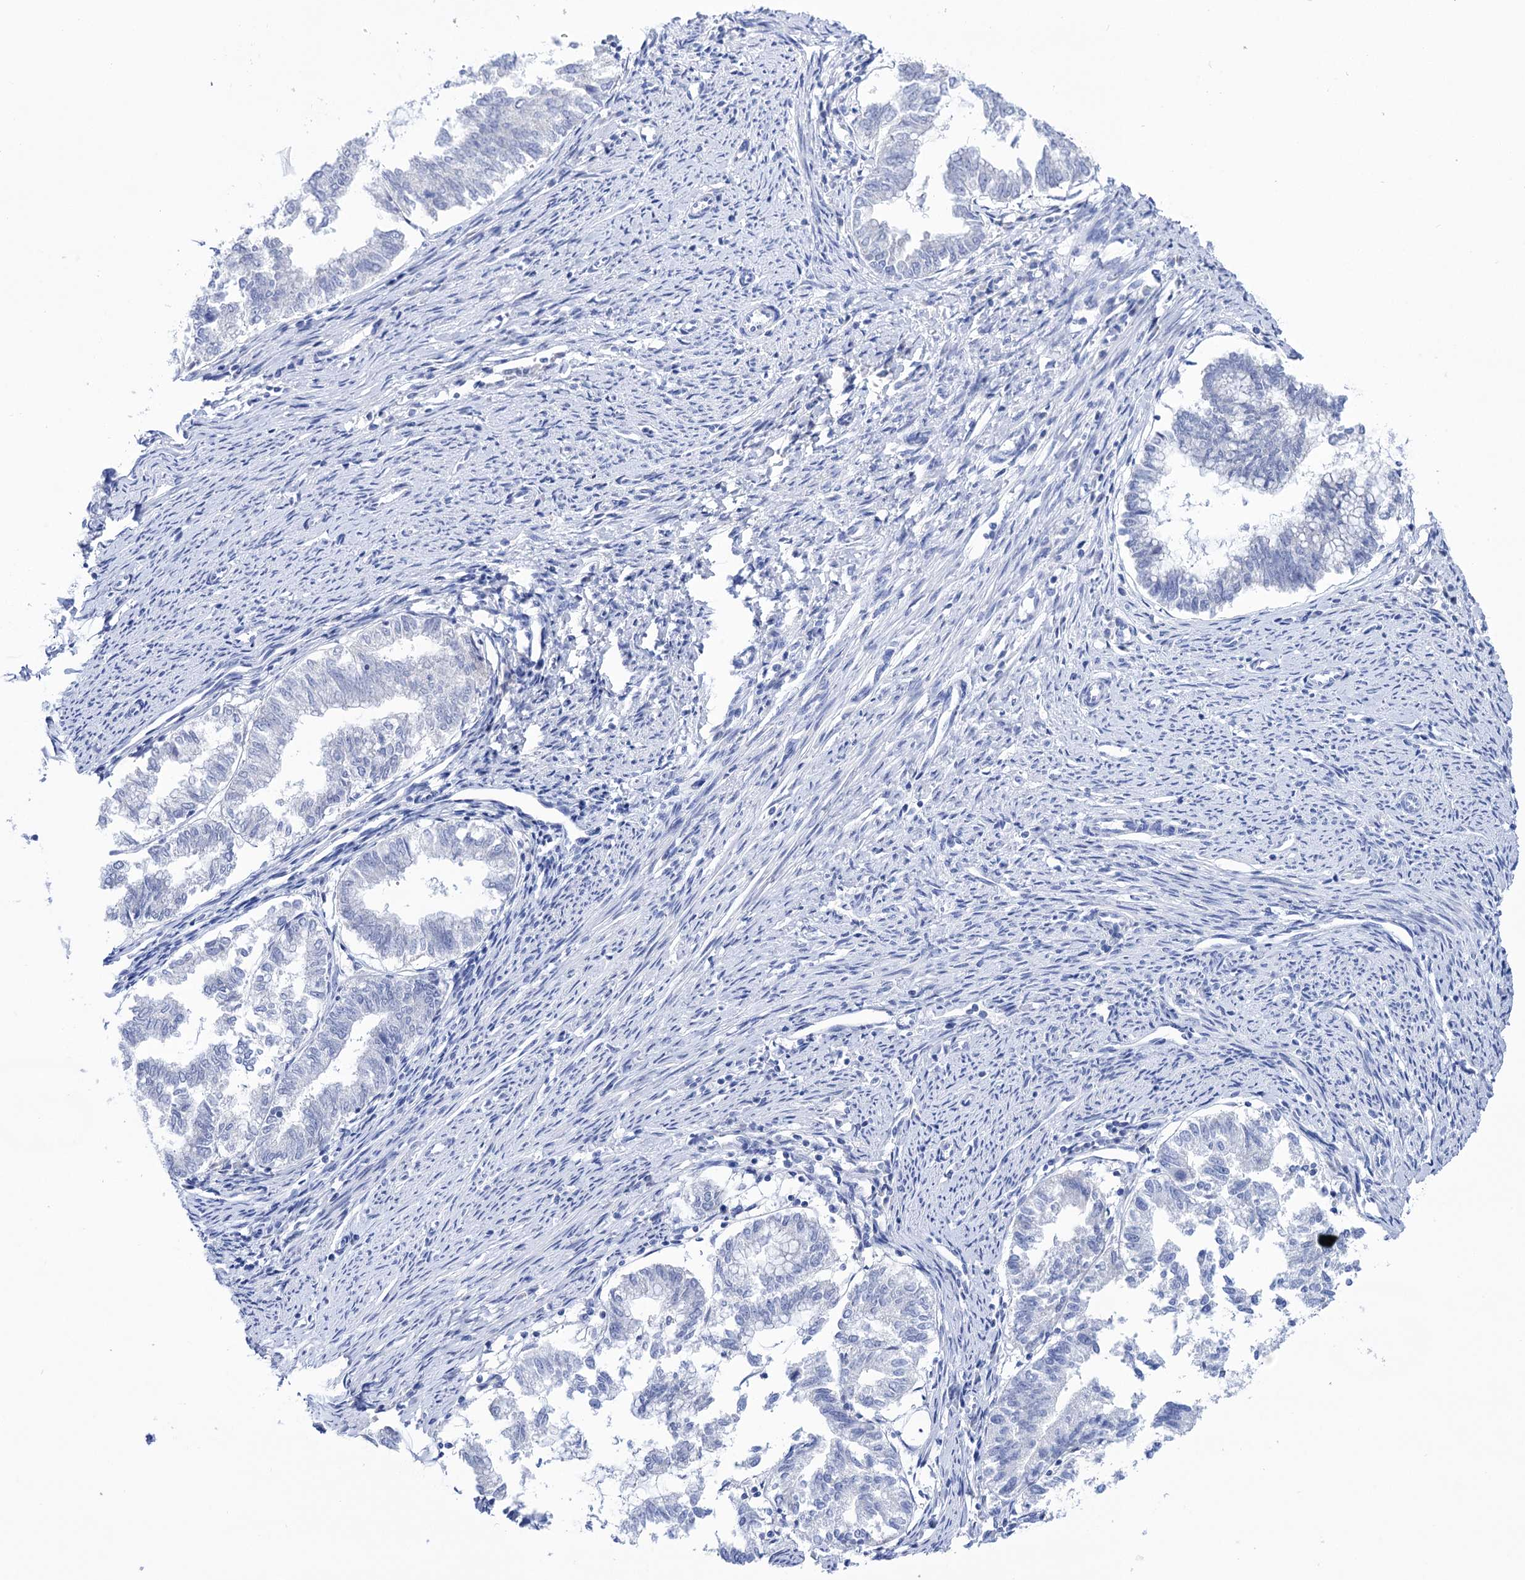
{"staining": {"intensity": "negative", "quantity": "none", "location": "none"}, "tissue": "endometrial cancer", "cell_type": "Tumor cells", "image_type": "cancer", "snomed": [{"axis": "morphology", "description": "Adenocarcinoma, NOS"}, {"axis": "topography", "description": "Endometrium"}], "caption": "Protein analysis of endometrial cancer shows no significant expression in tumor cells.", "gene": "YARS2", "patient": {"sex": "female", "age": 79}}